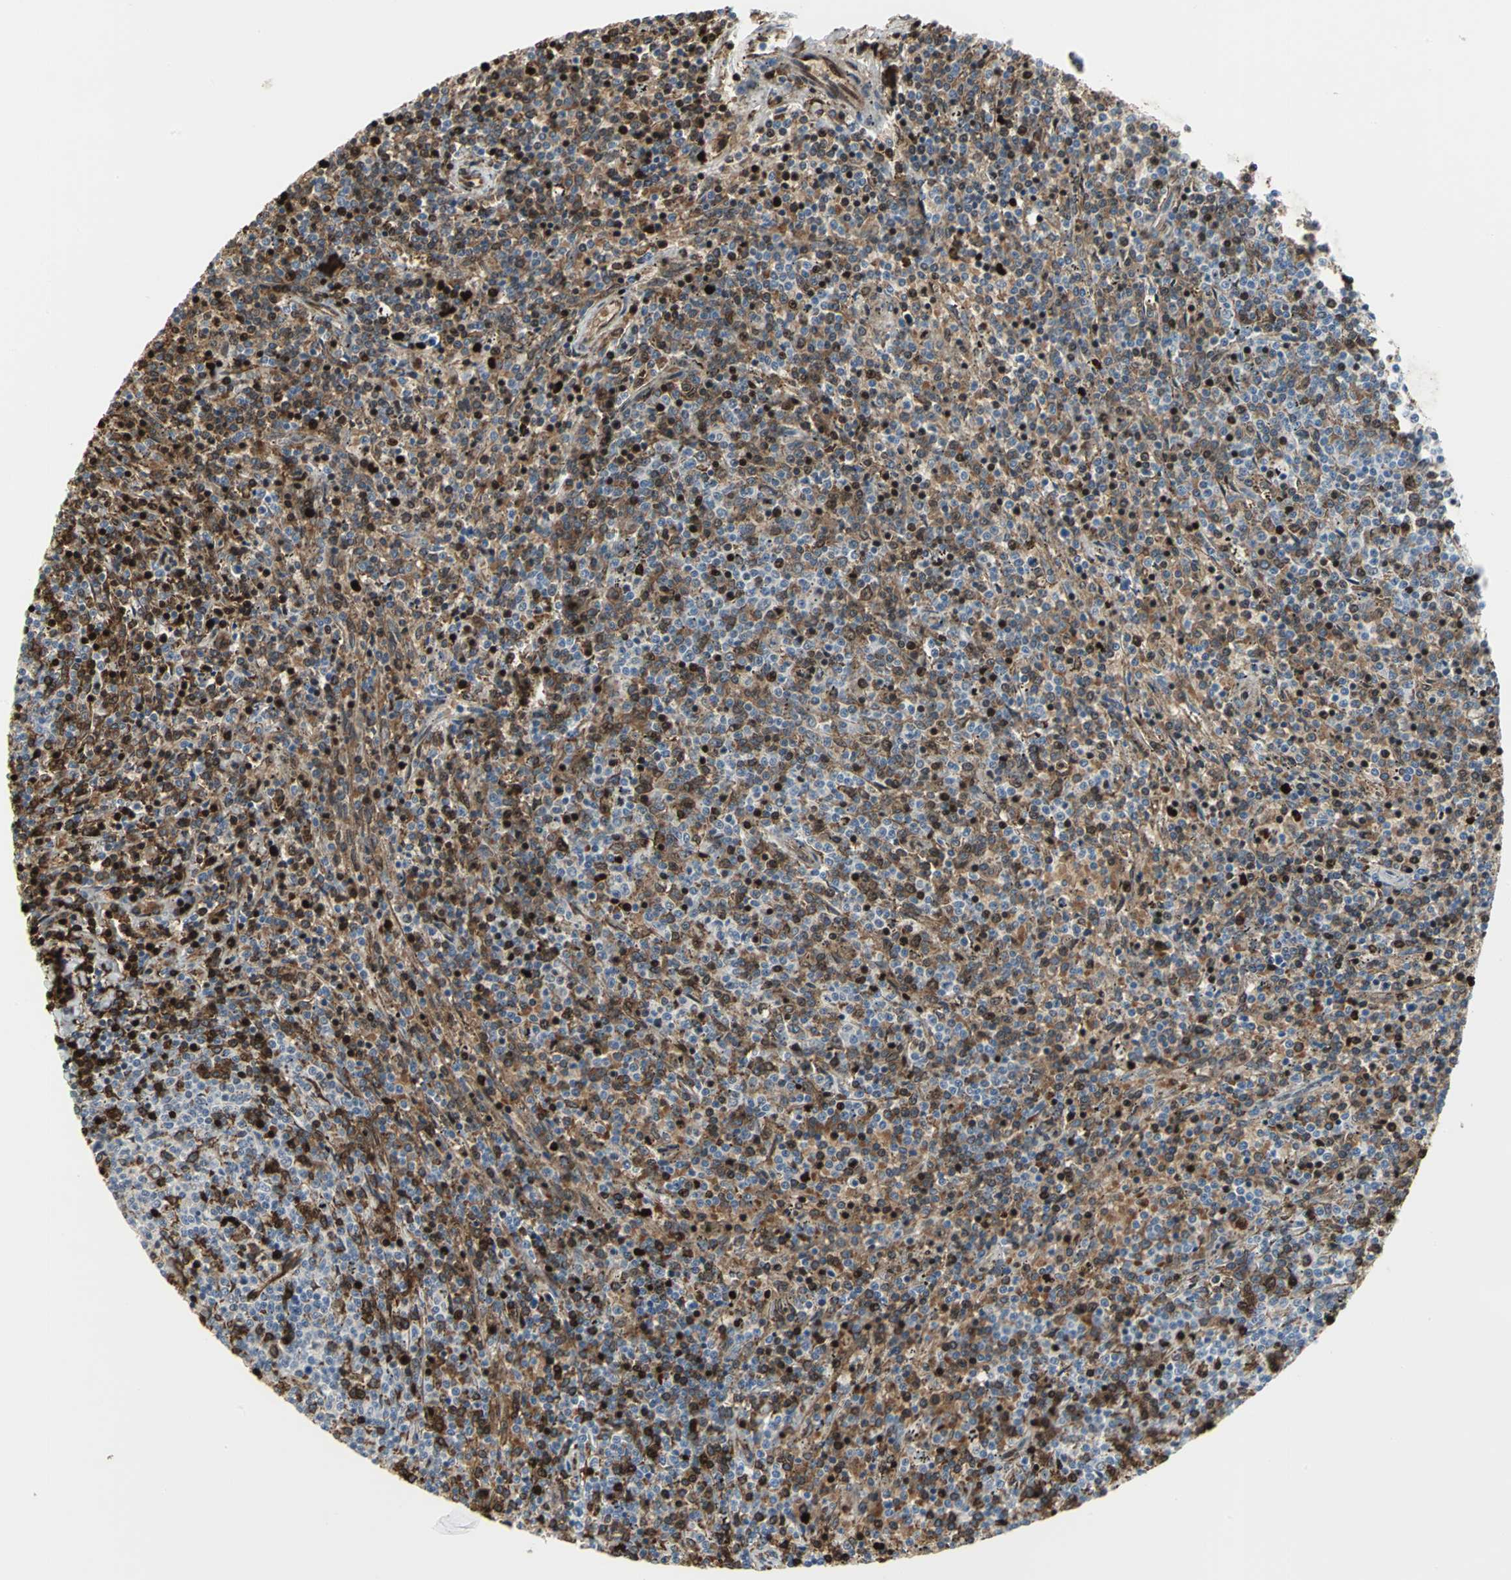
{"staining": {"intensity": "moderate", "quantity": "25%-75%", "location": "nuclear"}, "tissue": "lymphoma", "cell_type": "Tumor cells", "image_type": "cancer", "snomed": [{"axis": "morphology", "description": "Malignant lymphoma, non-Hodgkin's type, Low grade"}, {"axis": "topography", "description": "Spleen"}], "caption": "Immunohistochemical staining of lymphoma demonstrates medium levels of moderate nuclear protein staining in about 25%-75% of tumor cells.", "gene": "GLI3", "patient": {"sex": "female", "age": 50}}